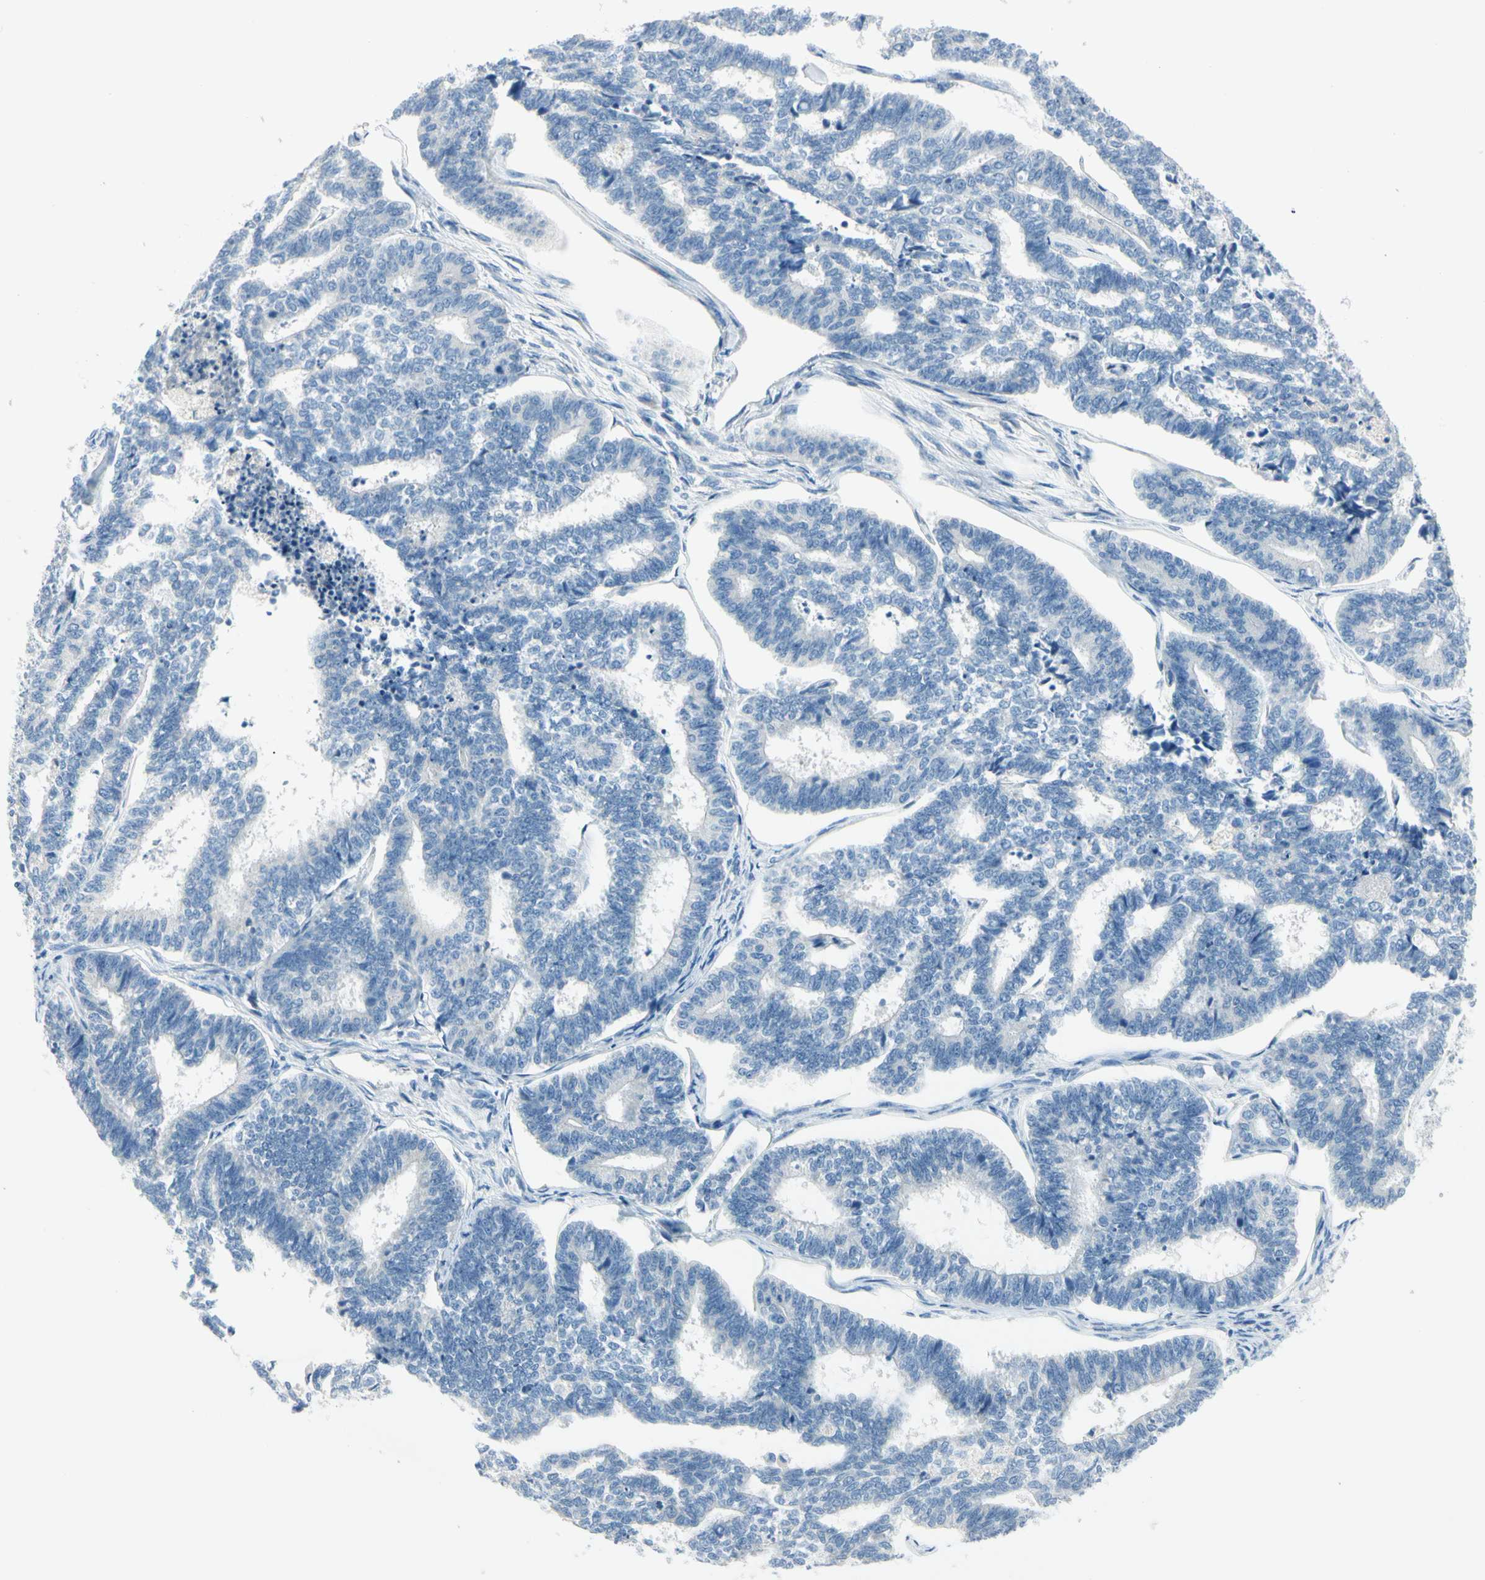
{"staining": {"intensity": "negative", "quantity": "none", "location": "none"}, "tissue": "endometrial cancer", "cell_type": "Tumor cells", "image_type": "cancer", "snomed": [{"axis": "morphology", "description": "Adenocarcinoma, NOS"}, {"axis": "topography", "description": "Endometrium"}], "caption": "The micrograph shows no significant positivity in tumor cells of adenocarcinoma (endometrial).", "gene": "SLC6A15", "patient": {"sex": "female", "age": 70}}